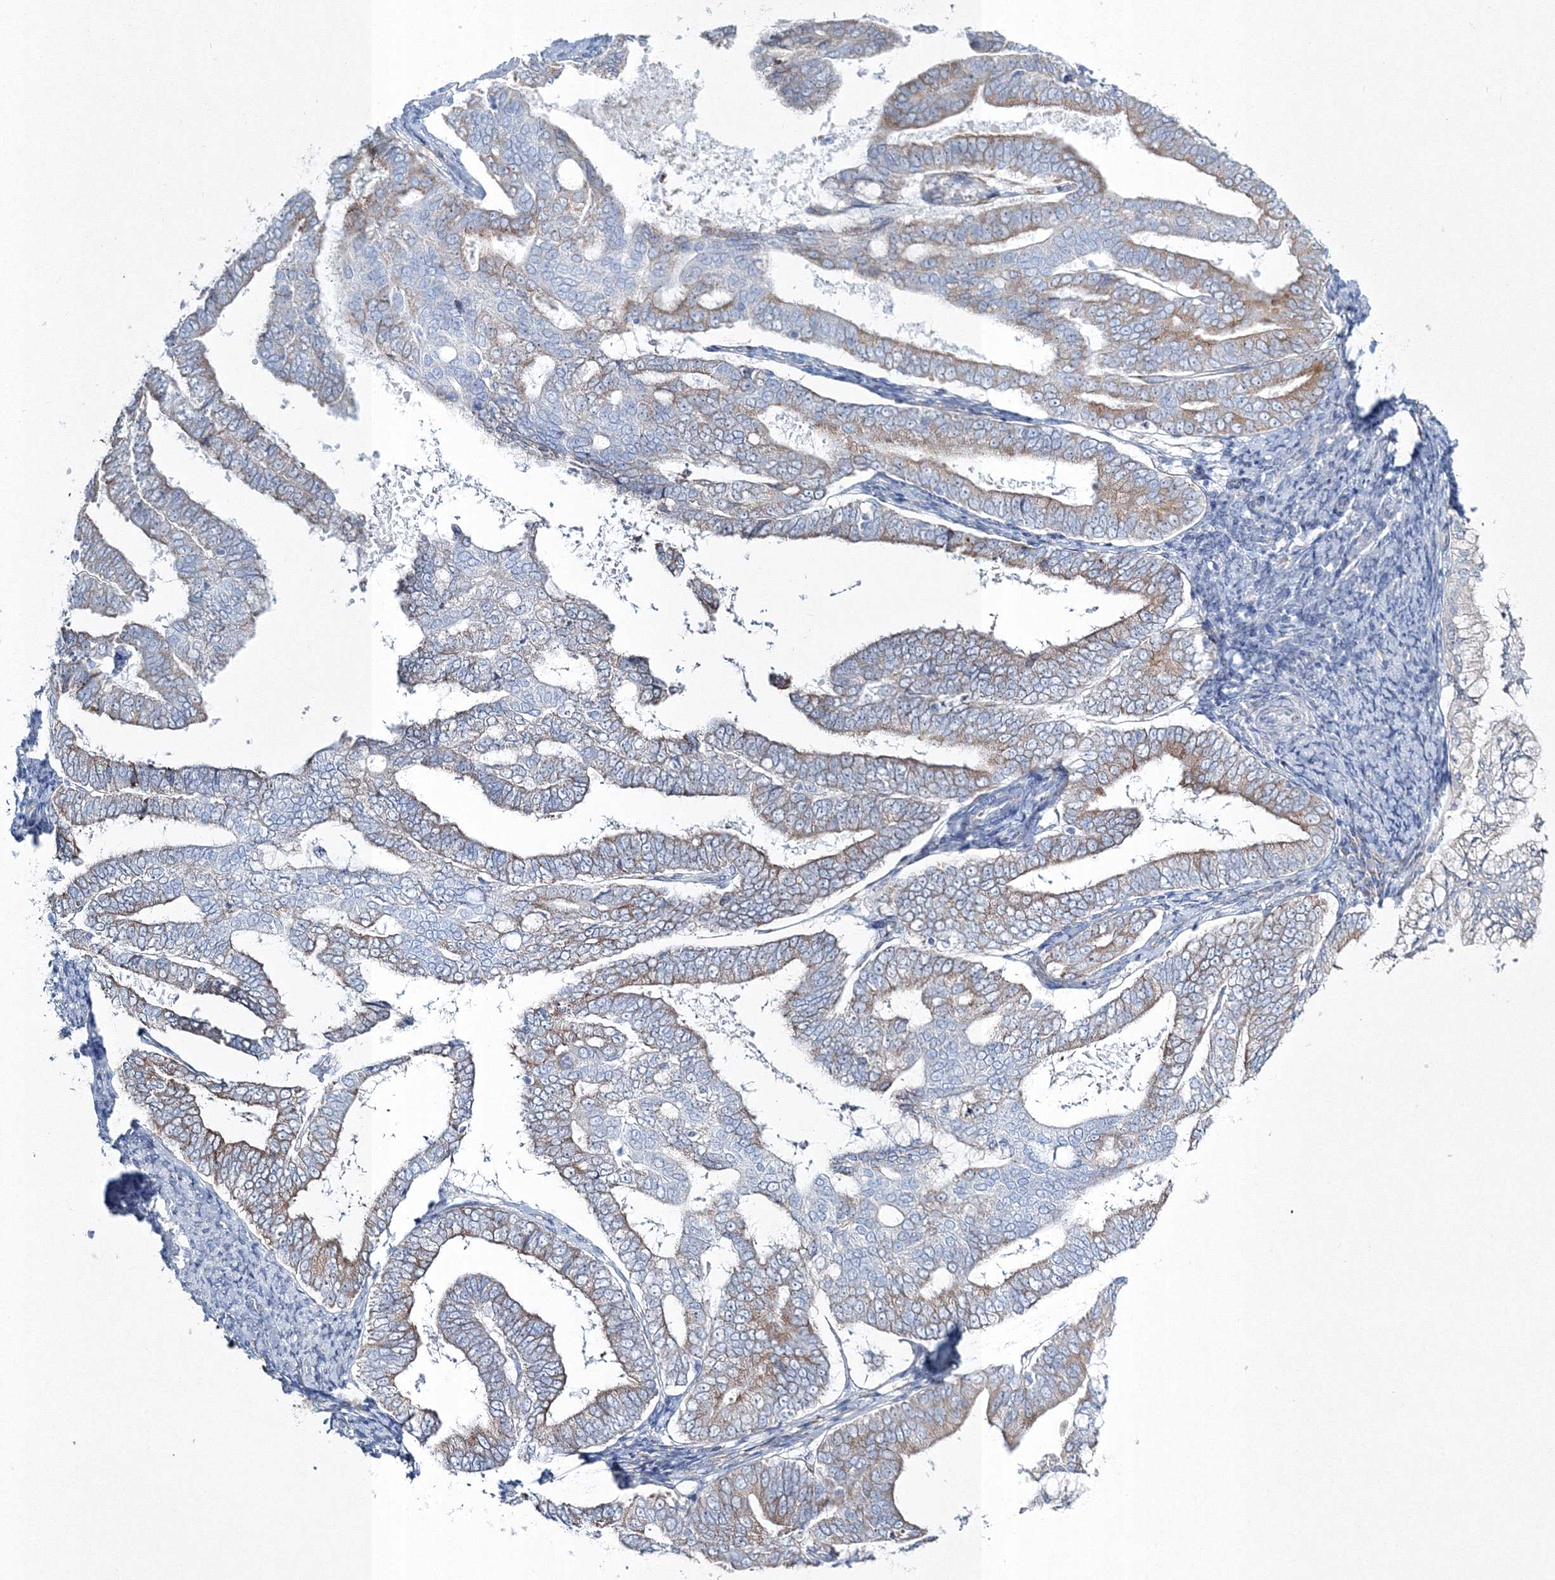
{"staining": {"intensity": "weak", "quantity": "25%-75%", "location": "cytoplasmic/membranous"}, "tissue": "endometrial cancer", "cell_type": "Tumor cells", "image_type": "cancer", "snomed": [{"axis": "morphology", "description": "Adenocarcinoma, NOS"}, {"axis": "topography", "description": "Endometrium"}], "caption": "Weak cytoplasmic/membranous positivity is identified in about 25%-75% of tumor cells in endometrial adenocarcinoma.", "gene": "RCN1", "patient": {"sex": "female", "age": 63}}